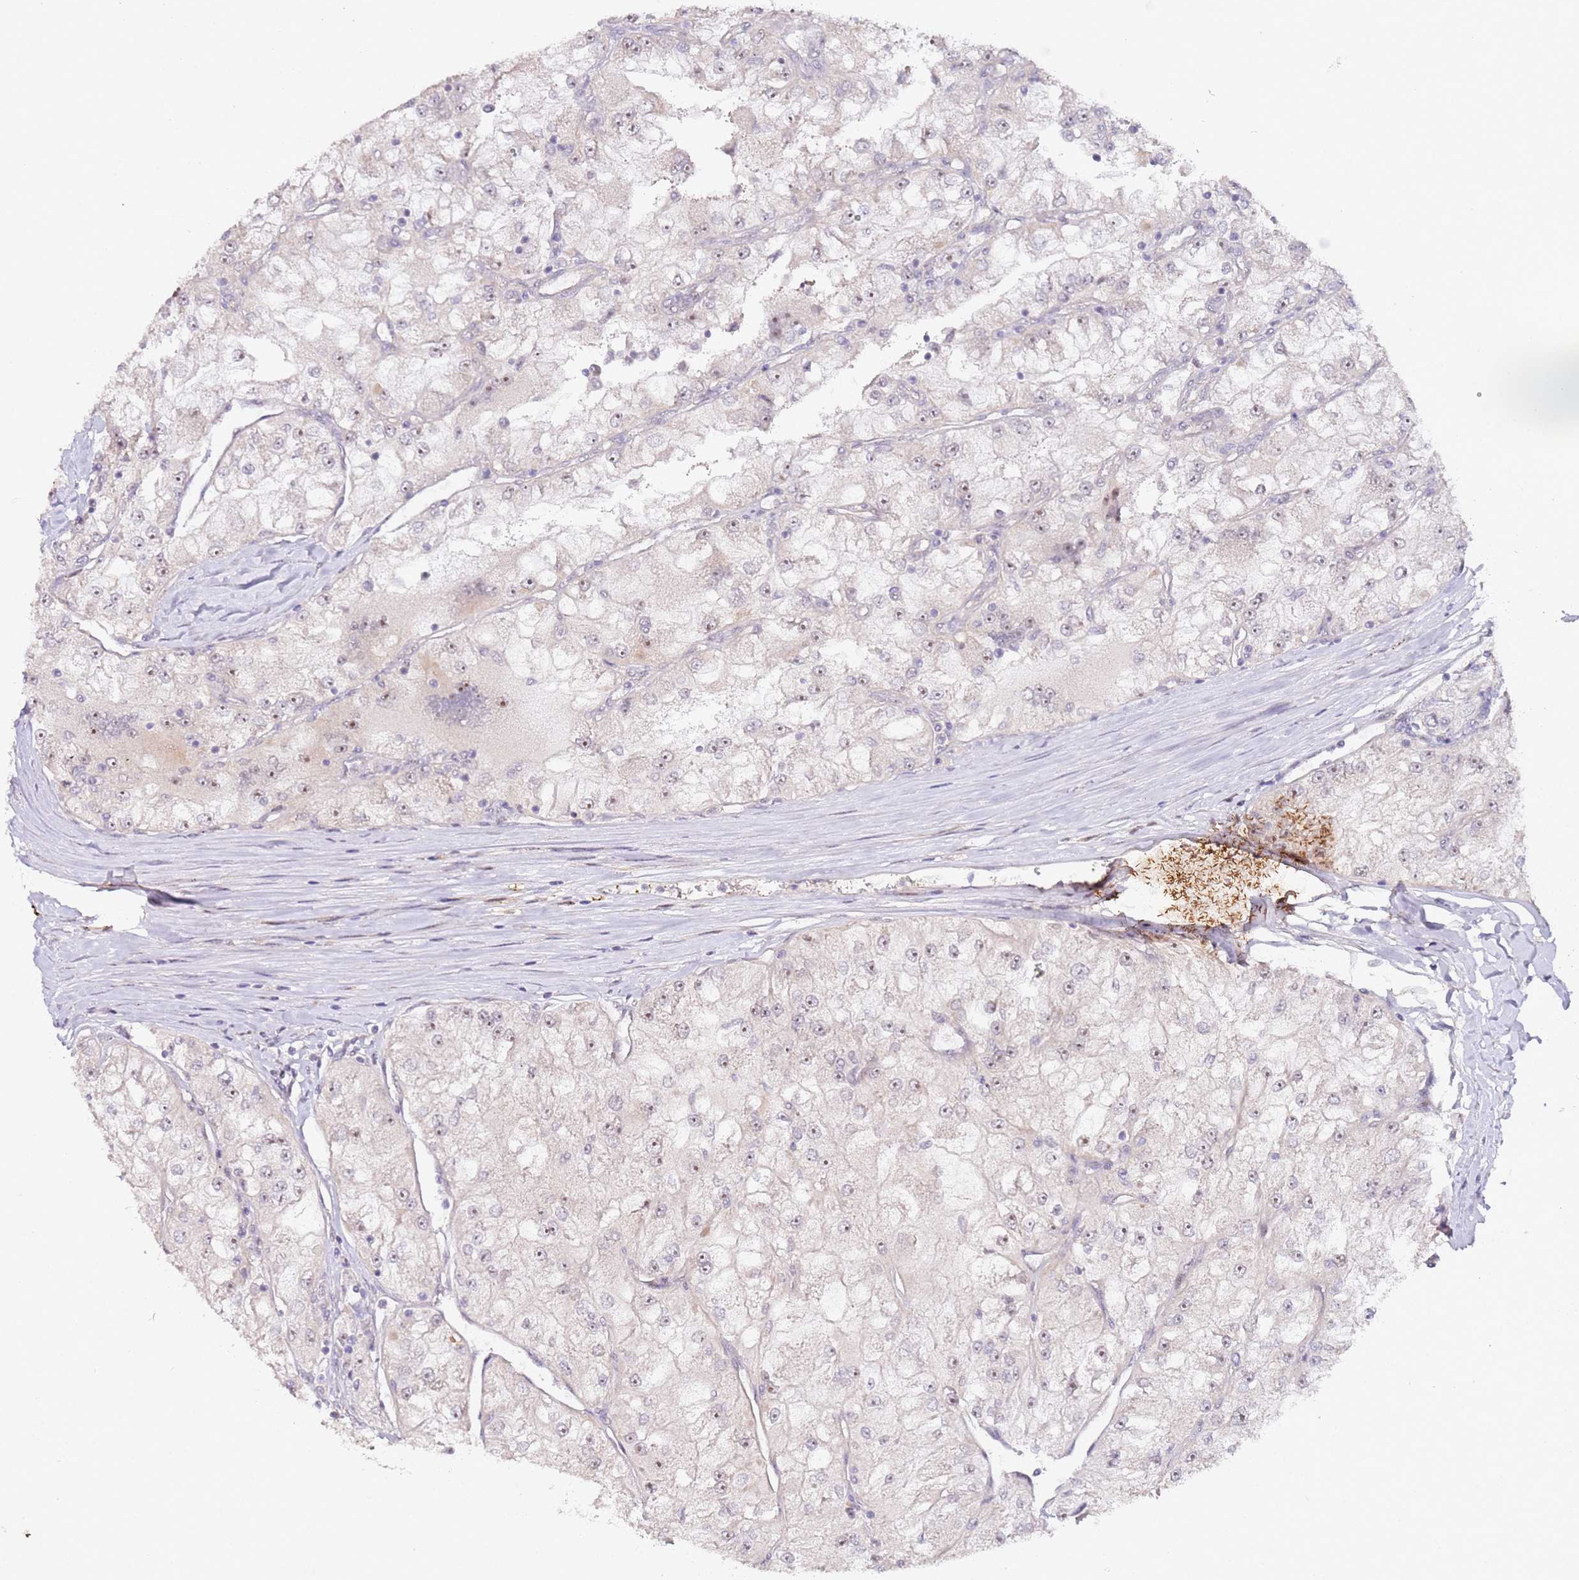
{"staining": {"intensity": "weak", "quantity": "25%-75%", "location": "nuclear"}, "tissue": "renal cancer", "cell_type": "Tumor cells", "image_type": "cancer", "snomed": [{"axis": "morphology", "description": "Adenocarcinoma, NOS"}, {"axis": "topography", "description": "Kidney"}], "caption": "Adenocarcinoma (renal) tissue exhibits weak nuclear staining in about 25%-75% of tumor cells, visualized by immunohistochemistry.", "gene": "LGALSL", "patient": {"sex": "female", "age": 72}}